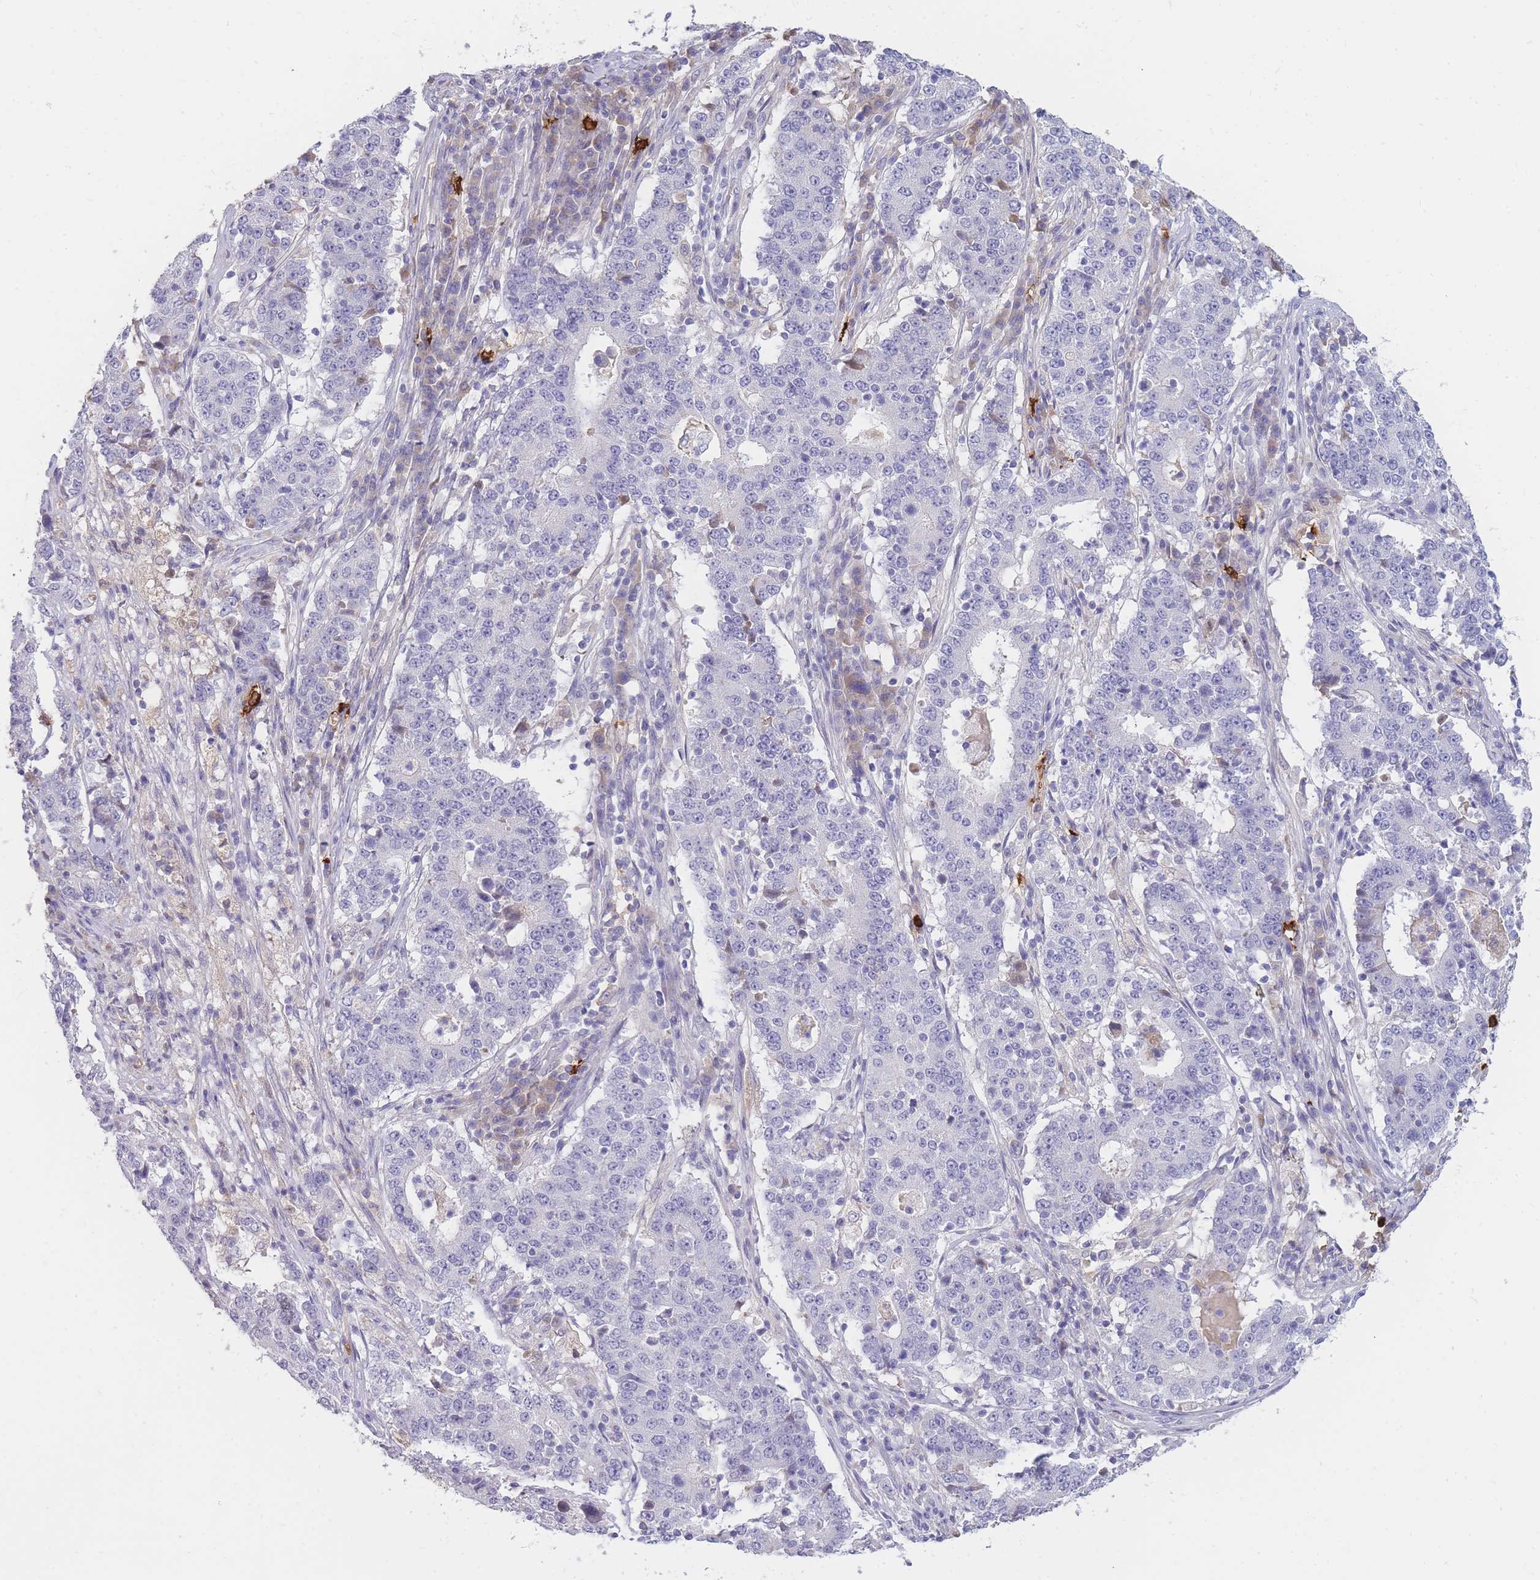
{"staining": {"intensity": "negative", "quantity": "none", "location": "none"}, "tissue": "stomach cancer", "cell_type": "Tumor cells", "image_type": "cancer", "snomed": [{"axis": "morphology", "description": "Adenocarcinoma, NOS"}, {"axis": "topography", "description": "Stomach"}], "caption": "The histopathology image demonstrates no significant staining in tumor cells of stomach adenocarcinoma.", "gene": "TPSD1", "patient": {"sex": "male", "age": 59}}